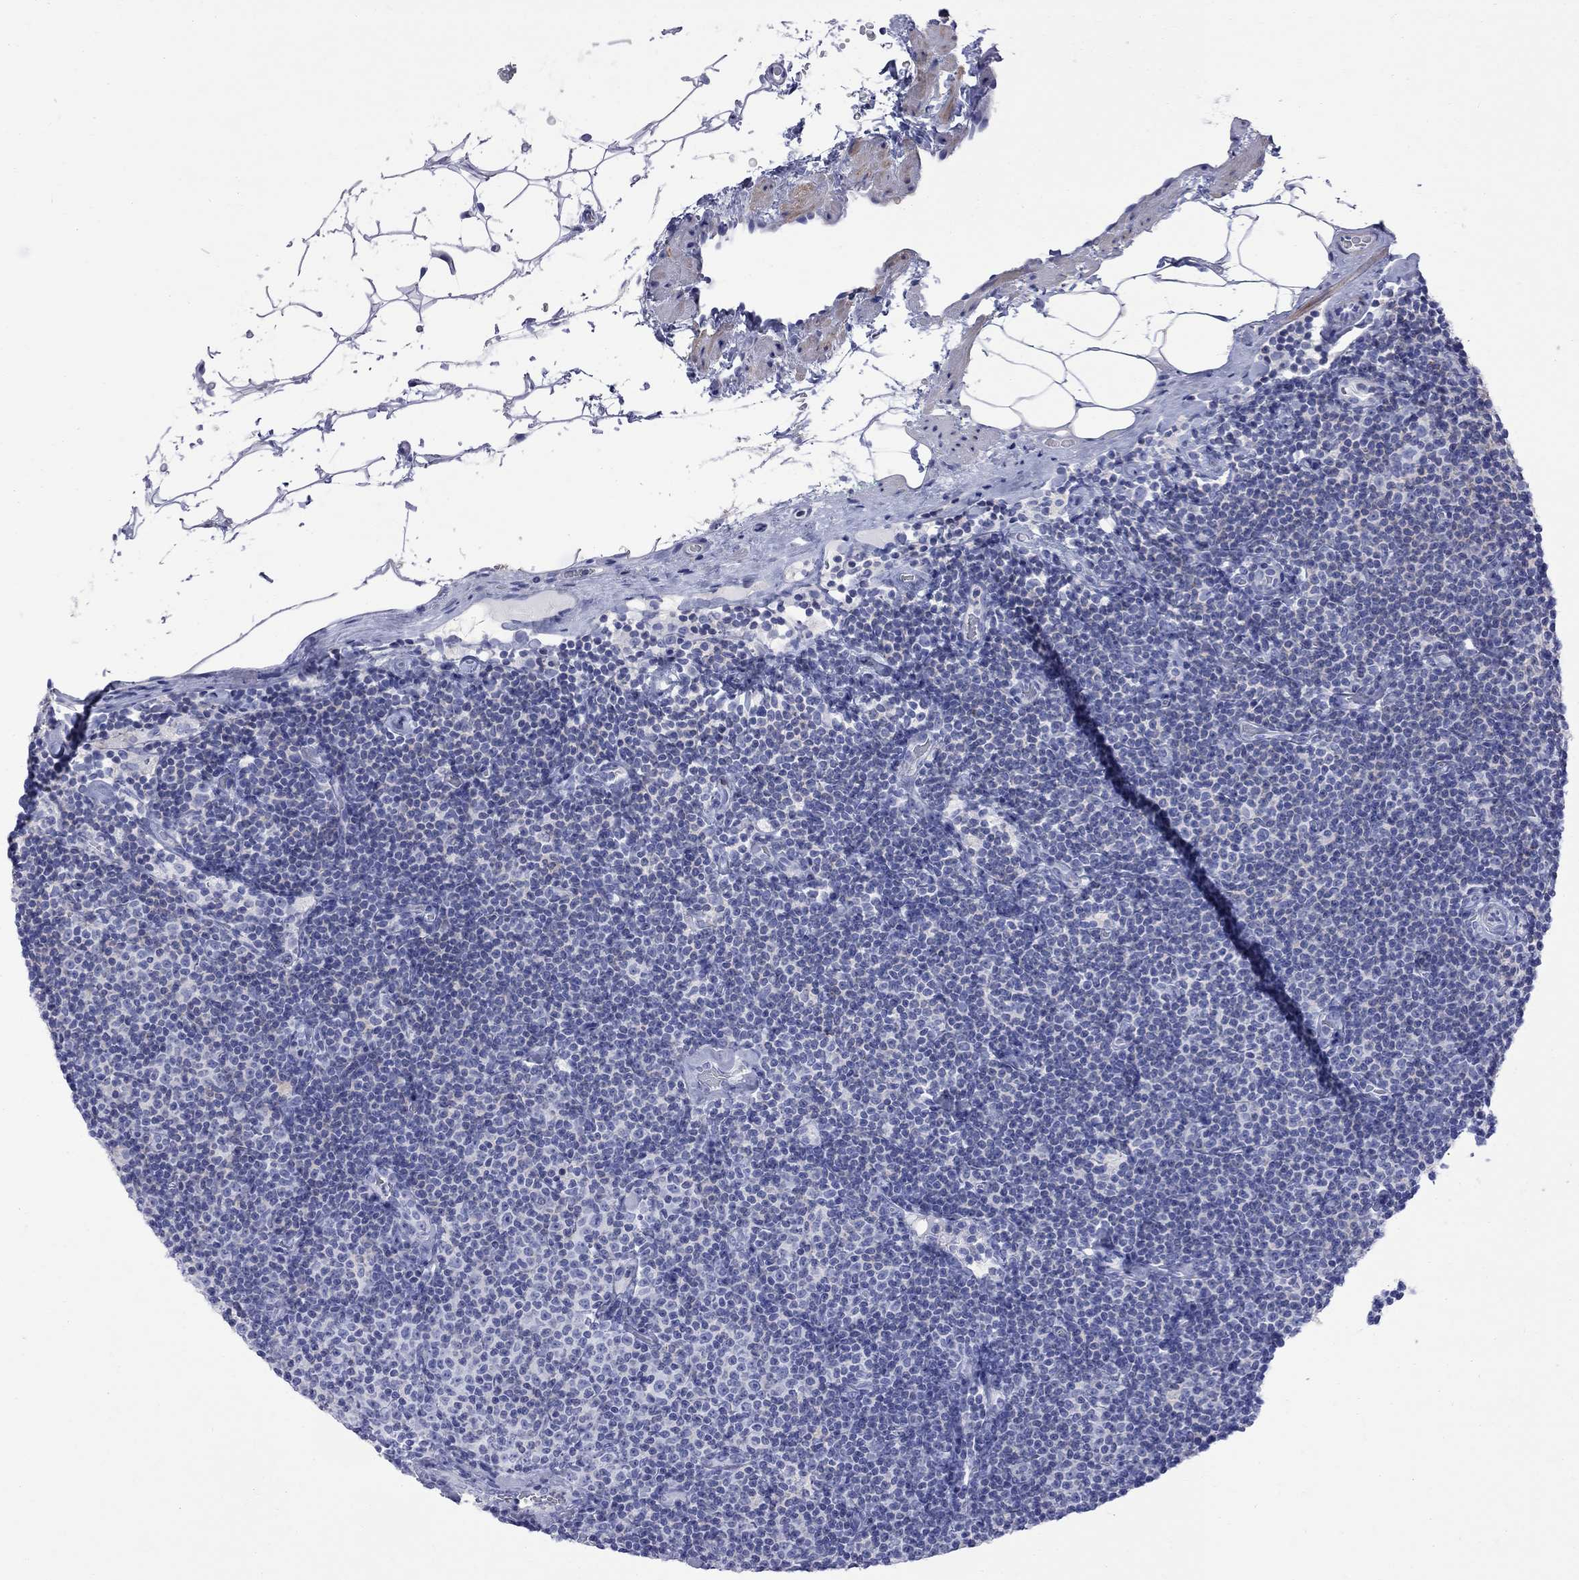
{"staining": {"intensity": "negative", "quantity": "none", "location": "none"}, "tissue": "lymphoma", "cell_type": "Tumor cells", "image_type": "cancer", "snomed": [{"axis": "morphology", "description": "Malignant lymphoma, non-Hodgkin's type, Low grade"}, {"axis": "topography", "description": "Lymph node"}], "caption": "There is no significant expression in tumor cells of lymphoma.", "gene": "S100A3", "patient": {"sex": "male", "age": 81}}